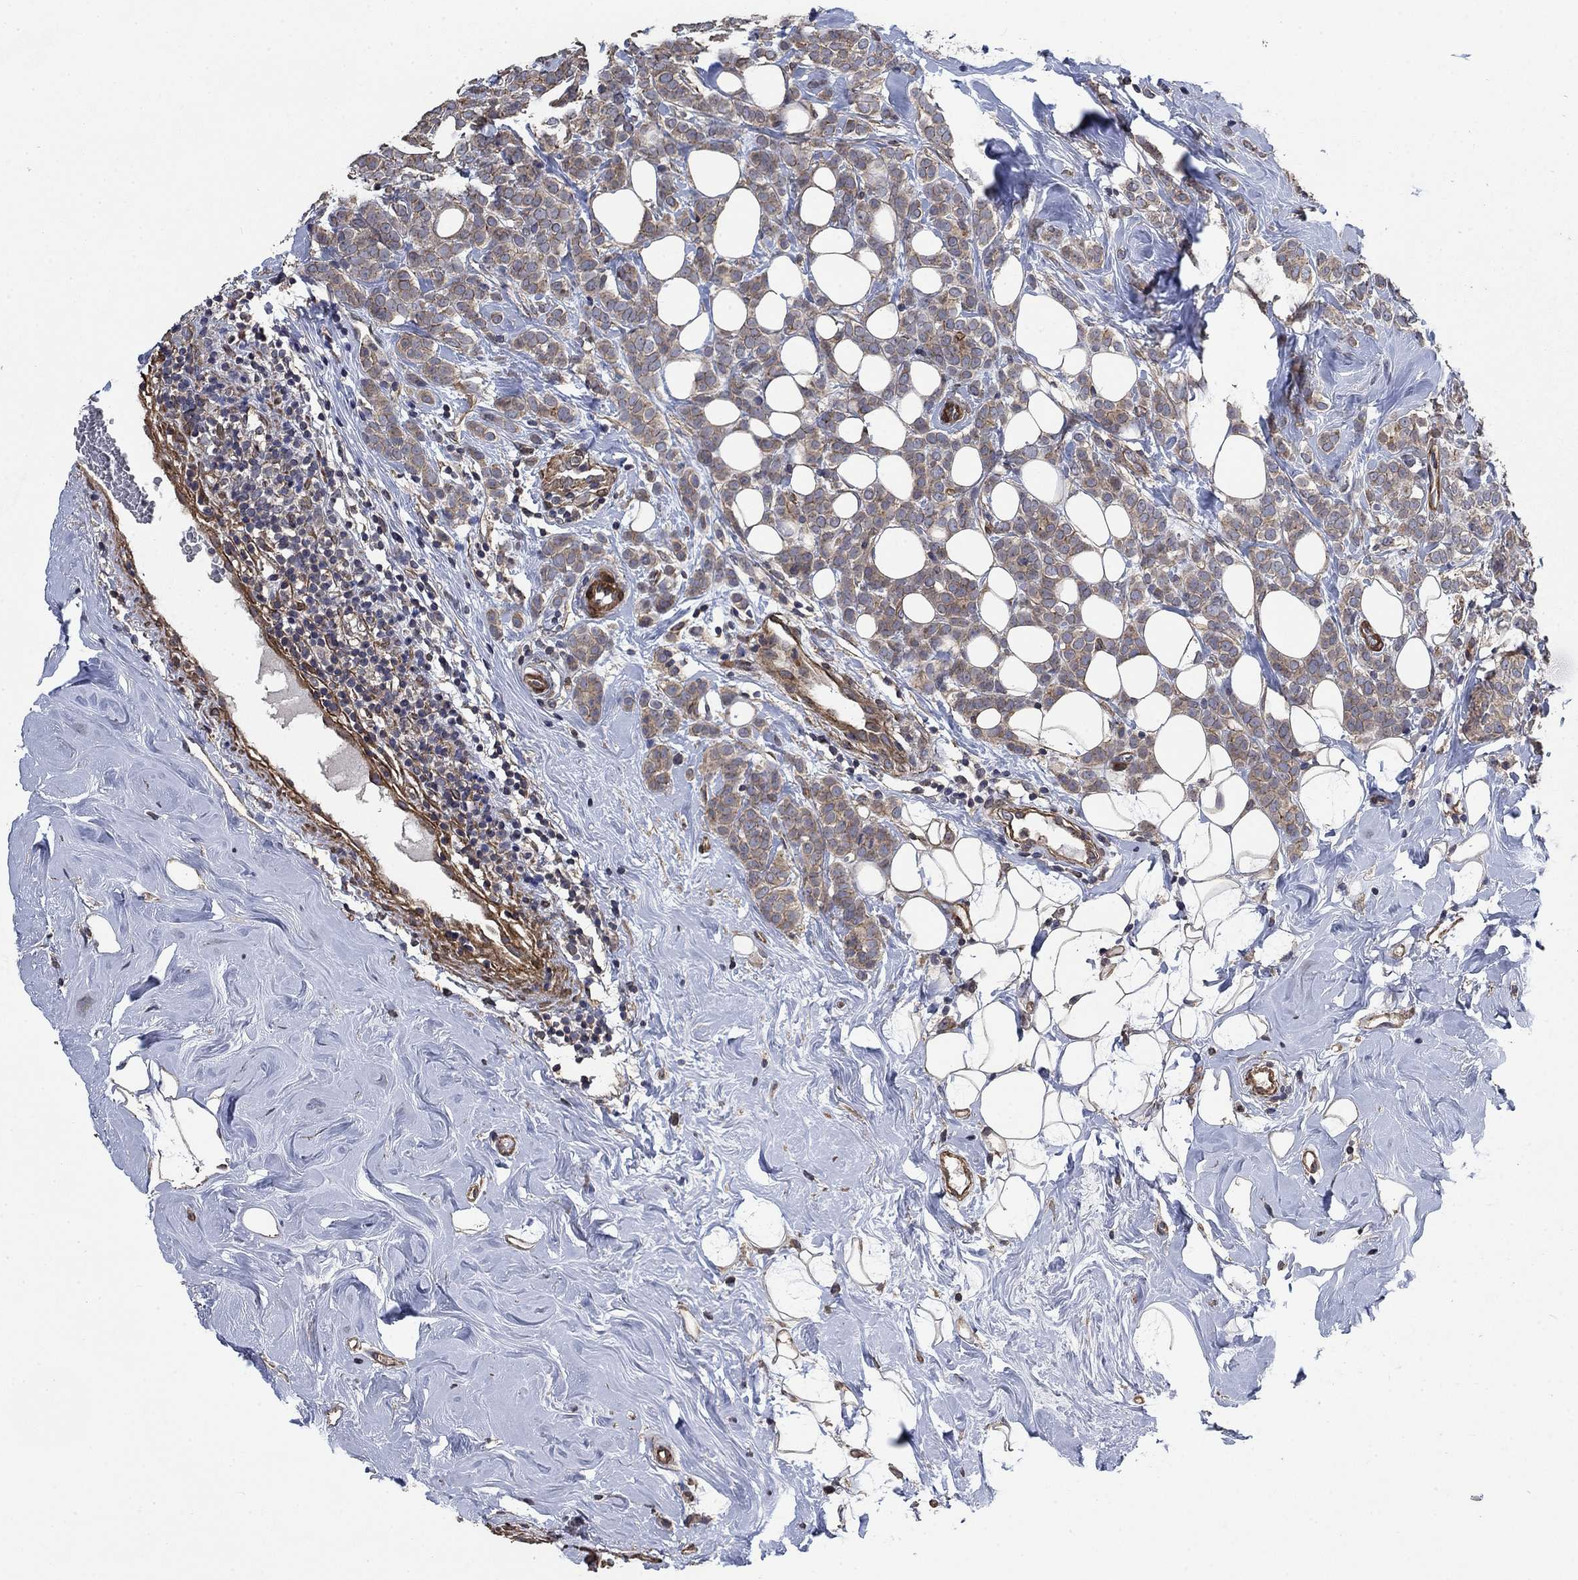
{"staining": {"intensity": "weak", "quantity": "25%-75%", "location": "cytoplasmic/membranous"}, "tissue": "breast cancer", "cell_type": "Tumor cells", "image_type": "cancer", "snomed": [{"axis": "morphology", "description": "Lobular carcinoma"}, {"axis": "topography", "description": "Breast"}], "caption": "This image shows breast cancer (lobular carcinoma) stained with immunohistochemistry to label a protein in brown. The cytoplasmic/membranous of tumor cells show weak positivity for the protein. Nuclei are counter-stained blue.", "gene": "PDE3A", "patient": {"sex": "female", "age": 49}}